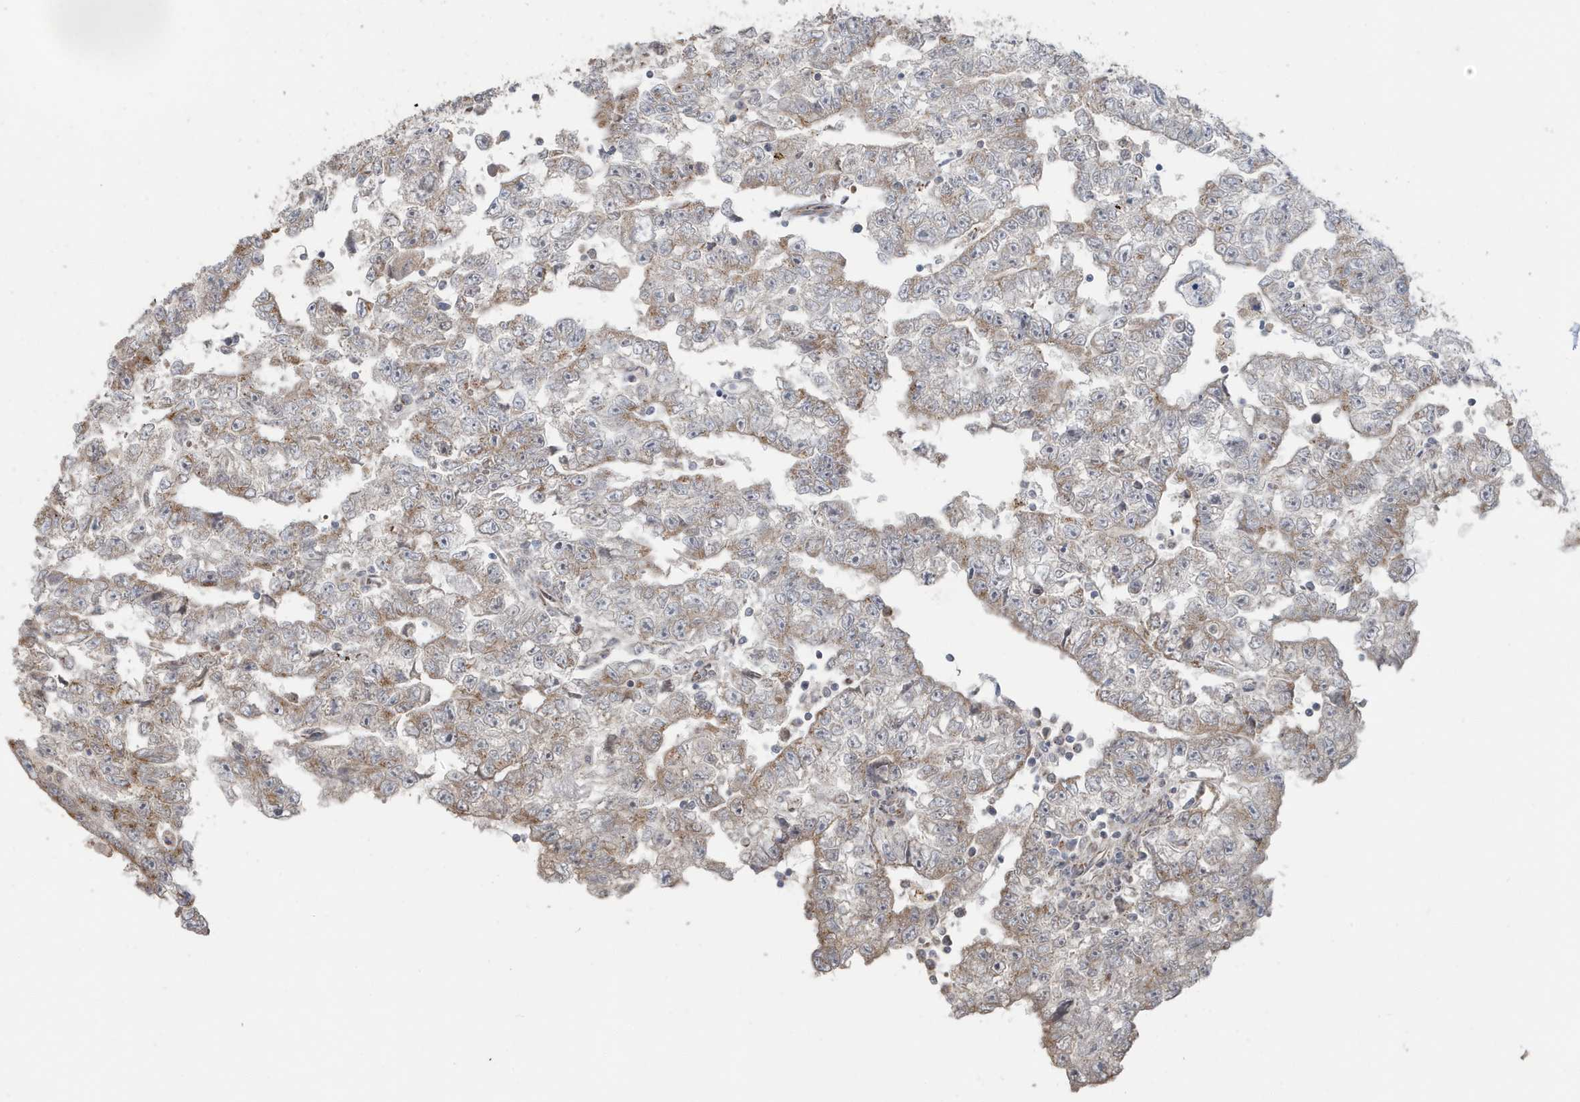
{"staining": {"intensity": "moderate", "quantity": "25%-75%", "location": "cytoplasmic/membranous"}, "tissue": "testis cancer", "cell_type": "Tumor cells", "image_type": "cancer", "snomed": [{"axis": "morphology", "description": "Carcinoma, Embryonal, NOS"}, {"axis": "topography", "description": "Testis"}], "caption": "Approximately 25%-75% of tumor cells in embryonal carcinoma (testis) reveal moderate cytoplasmic/membranous protein expression as visualized by brown immunohistochemical staining.", "gene": "RER1", "patient": {"sex": "male", "age": 25}}